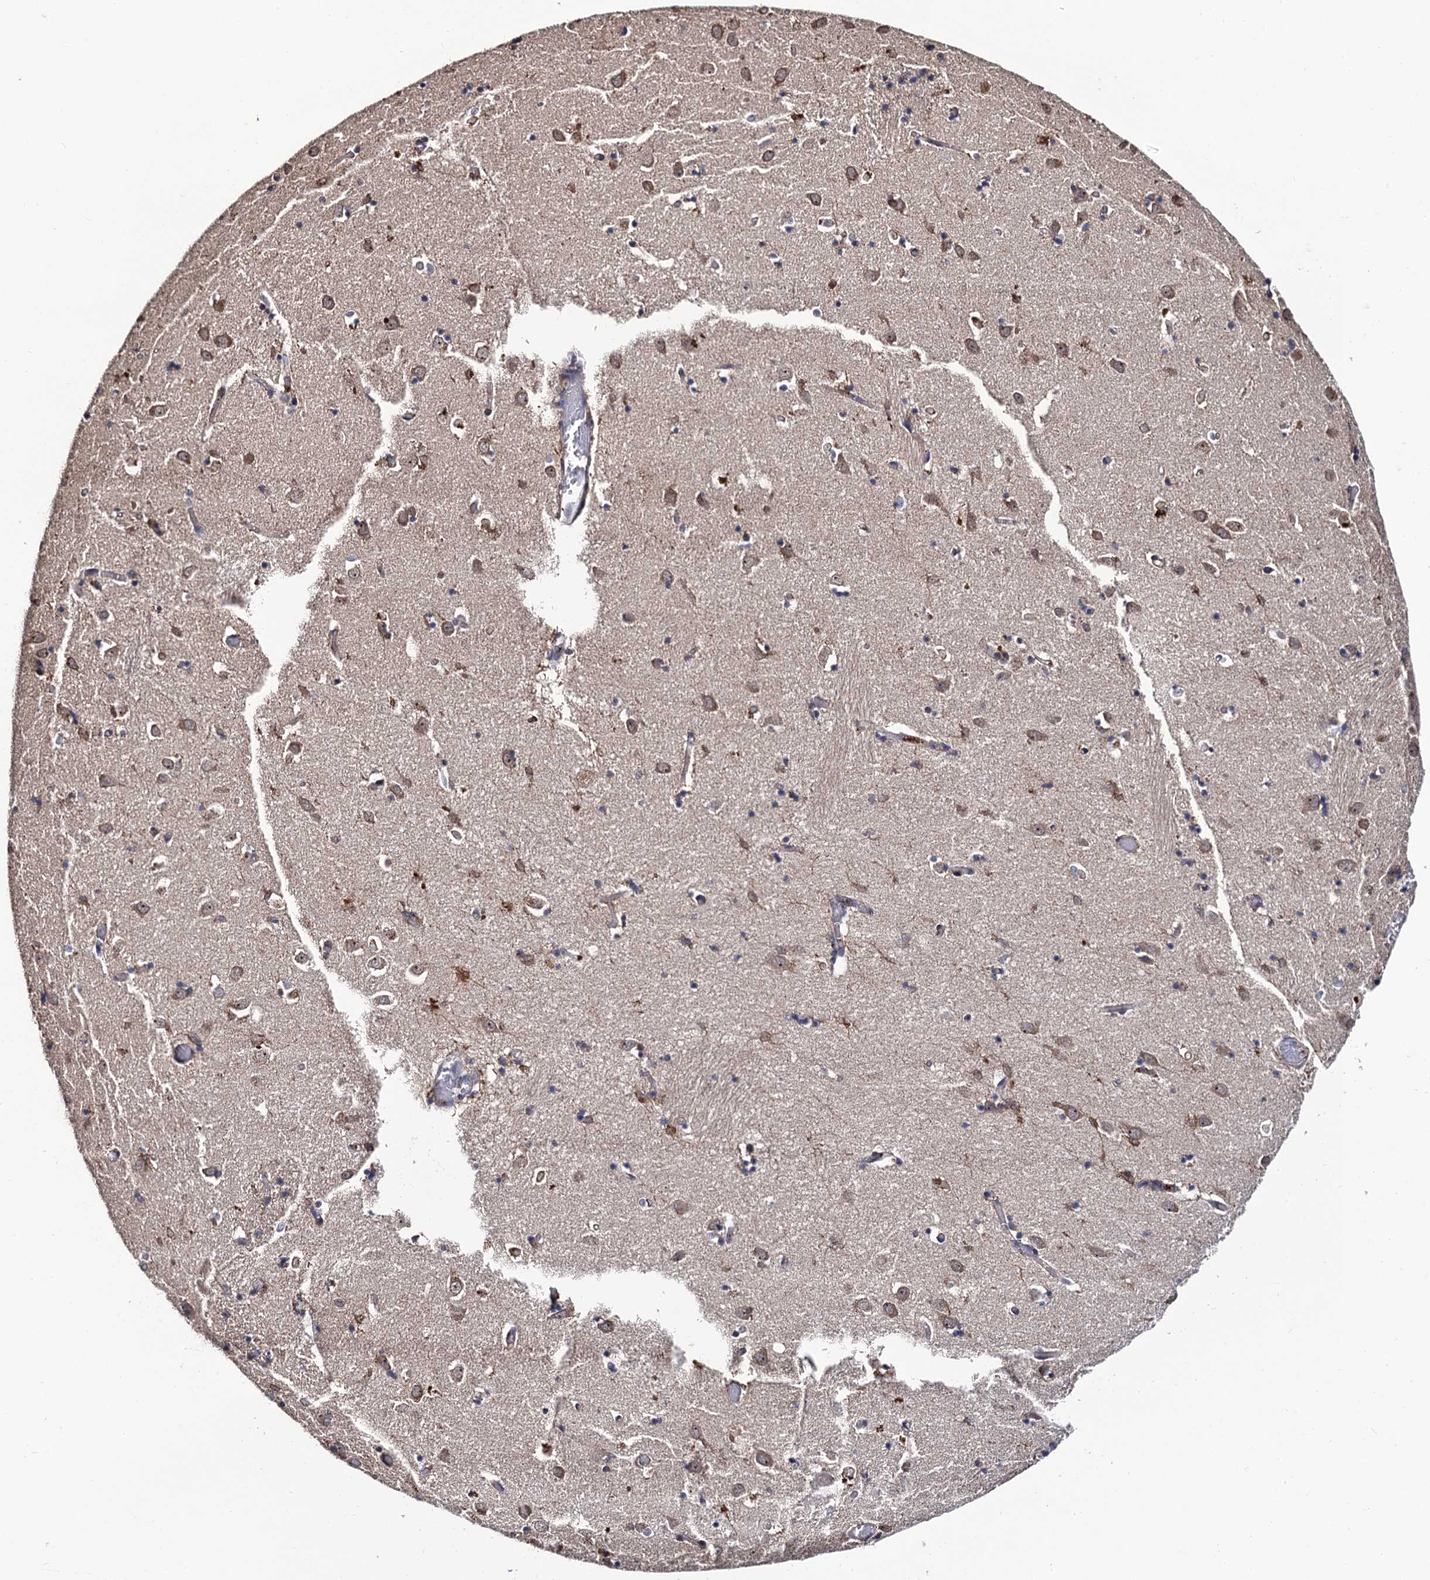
{"staining": {"intensity": "moderate", "quantity": "<25%", "location": "cytoplasmic/membranous"}, "tissue": "caudate", "cell_type": "Glial cells", "image_type": "normal", "snomed": [{"axis": "morphology", "description": "Normal tissue, NOS"}, {"axis": "topography", "description": "Lateral ventricle wall"}], "caption": "IHC of normal human caudate demonstrates low levels of moderate cytoplasmic/membranous positivity in about <25% of glial cells. The protein of interest is shown in brown color, while the nuclei are stained blue.", "gene": "LRRC63", "patient": {"sex": "male", "age": 70}}